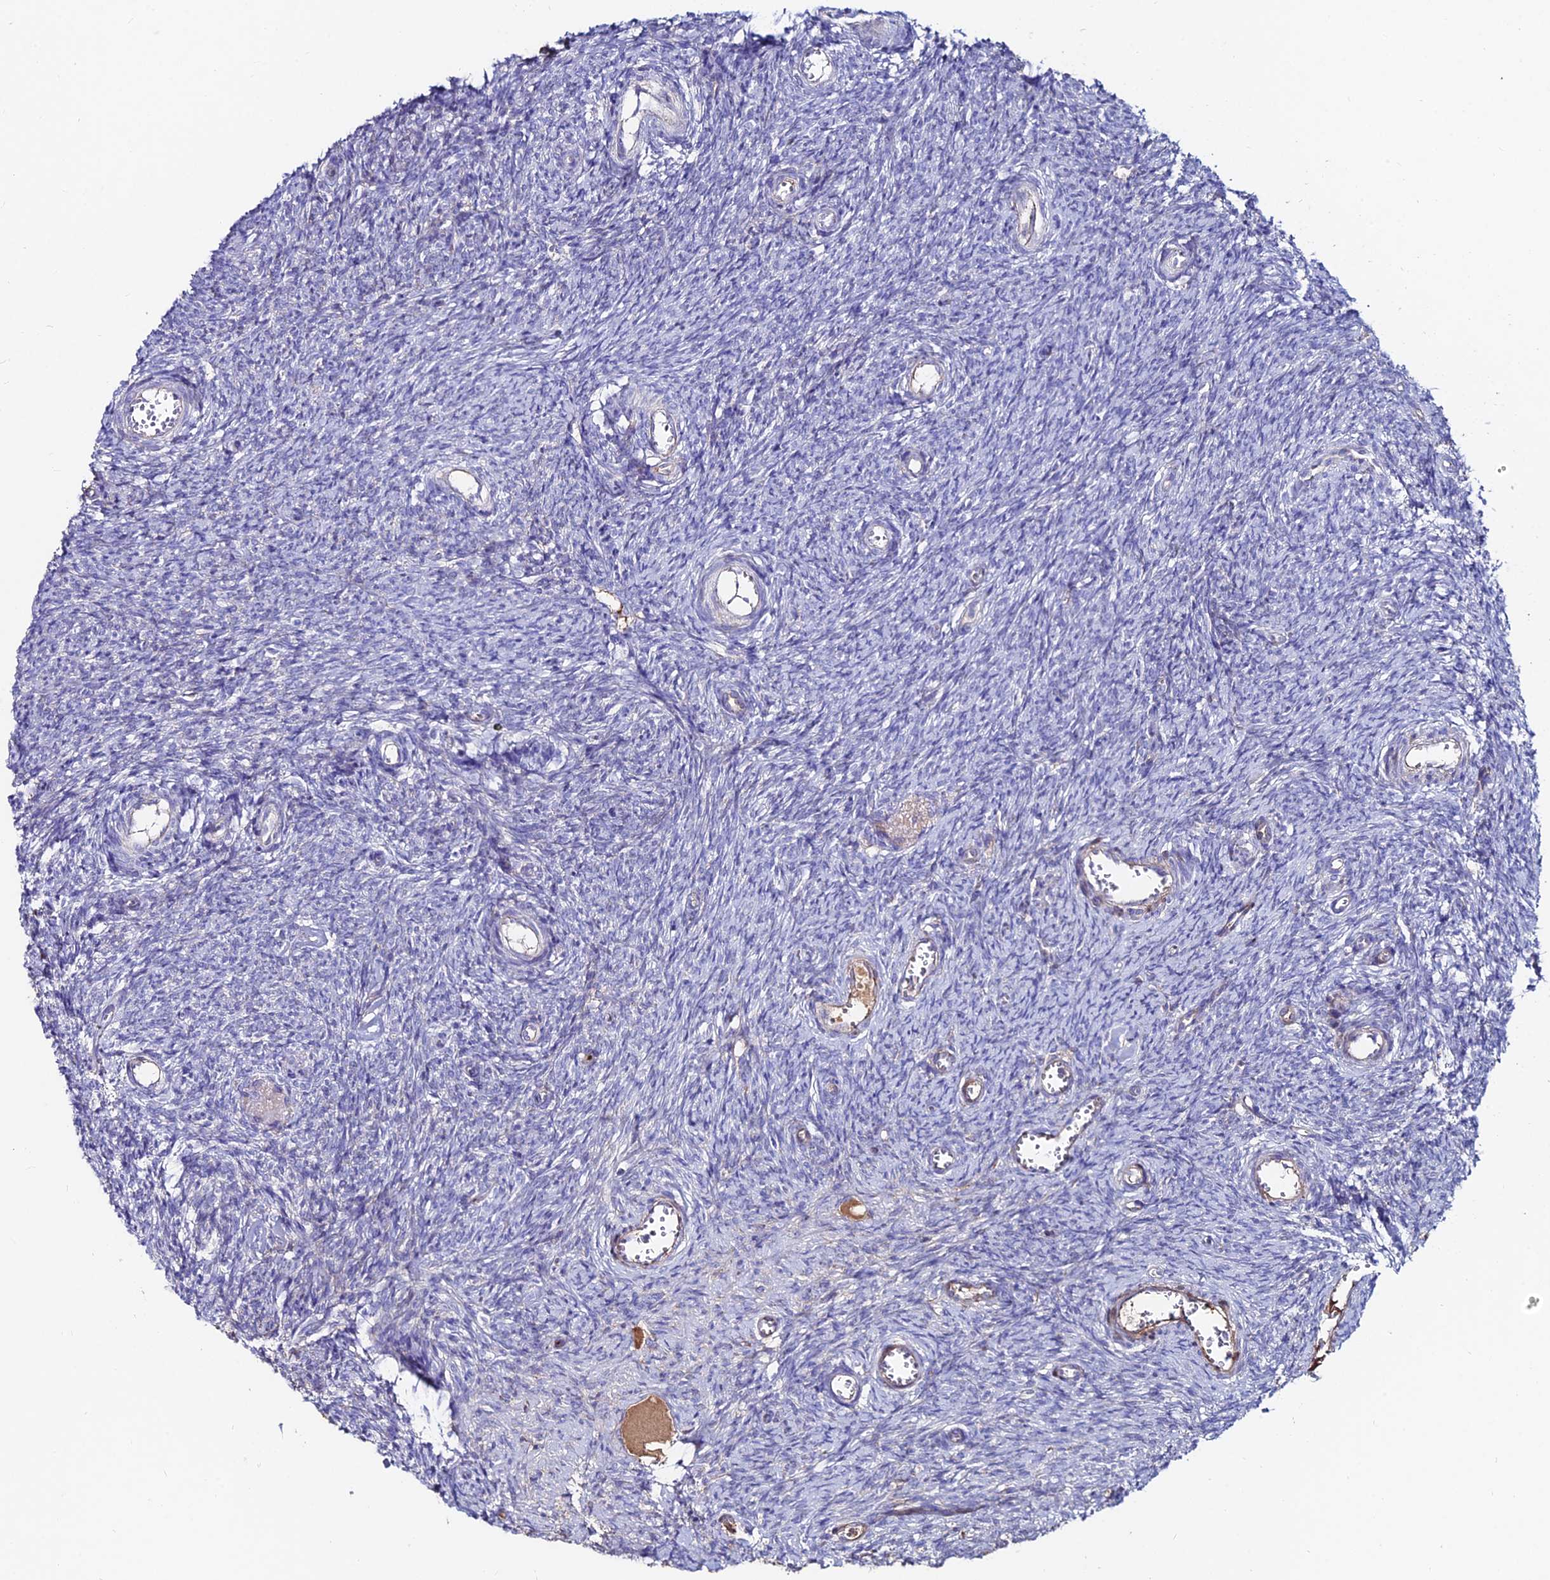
{"staining": {"intensity": "moderate", "quantity": ">75%", "location": "cytoplasmic/membranous"}, "tissue": "ovary", "cell_type": "Follicle cells", "image_type": "normal", "snomed": [{"axis": "morphology", "description": "Normal tissue, NOS"}, {"axis": "topography", "description": "Ovary"}], "caption": "Follicle cells reveal medium levels of moderate cytoplasmic/membranous expression in approximately >75% of cells in unremarkable human ovary. The staining was performed using DAB (3,3'-diaminobenzidine) to visualize the protein expression in brown, while the nuclei were stained in blue with hematoxylin (Magnification: 20x).", "gene": "SLC25A16", "patient": {"sex": "female", "age": 44}}